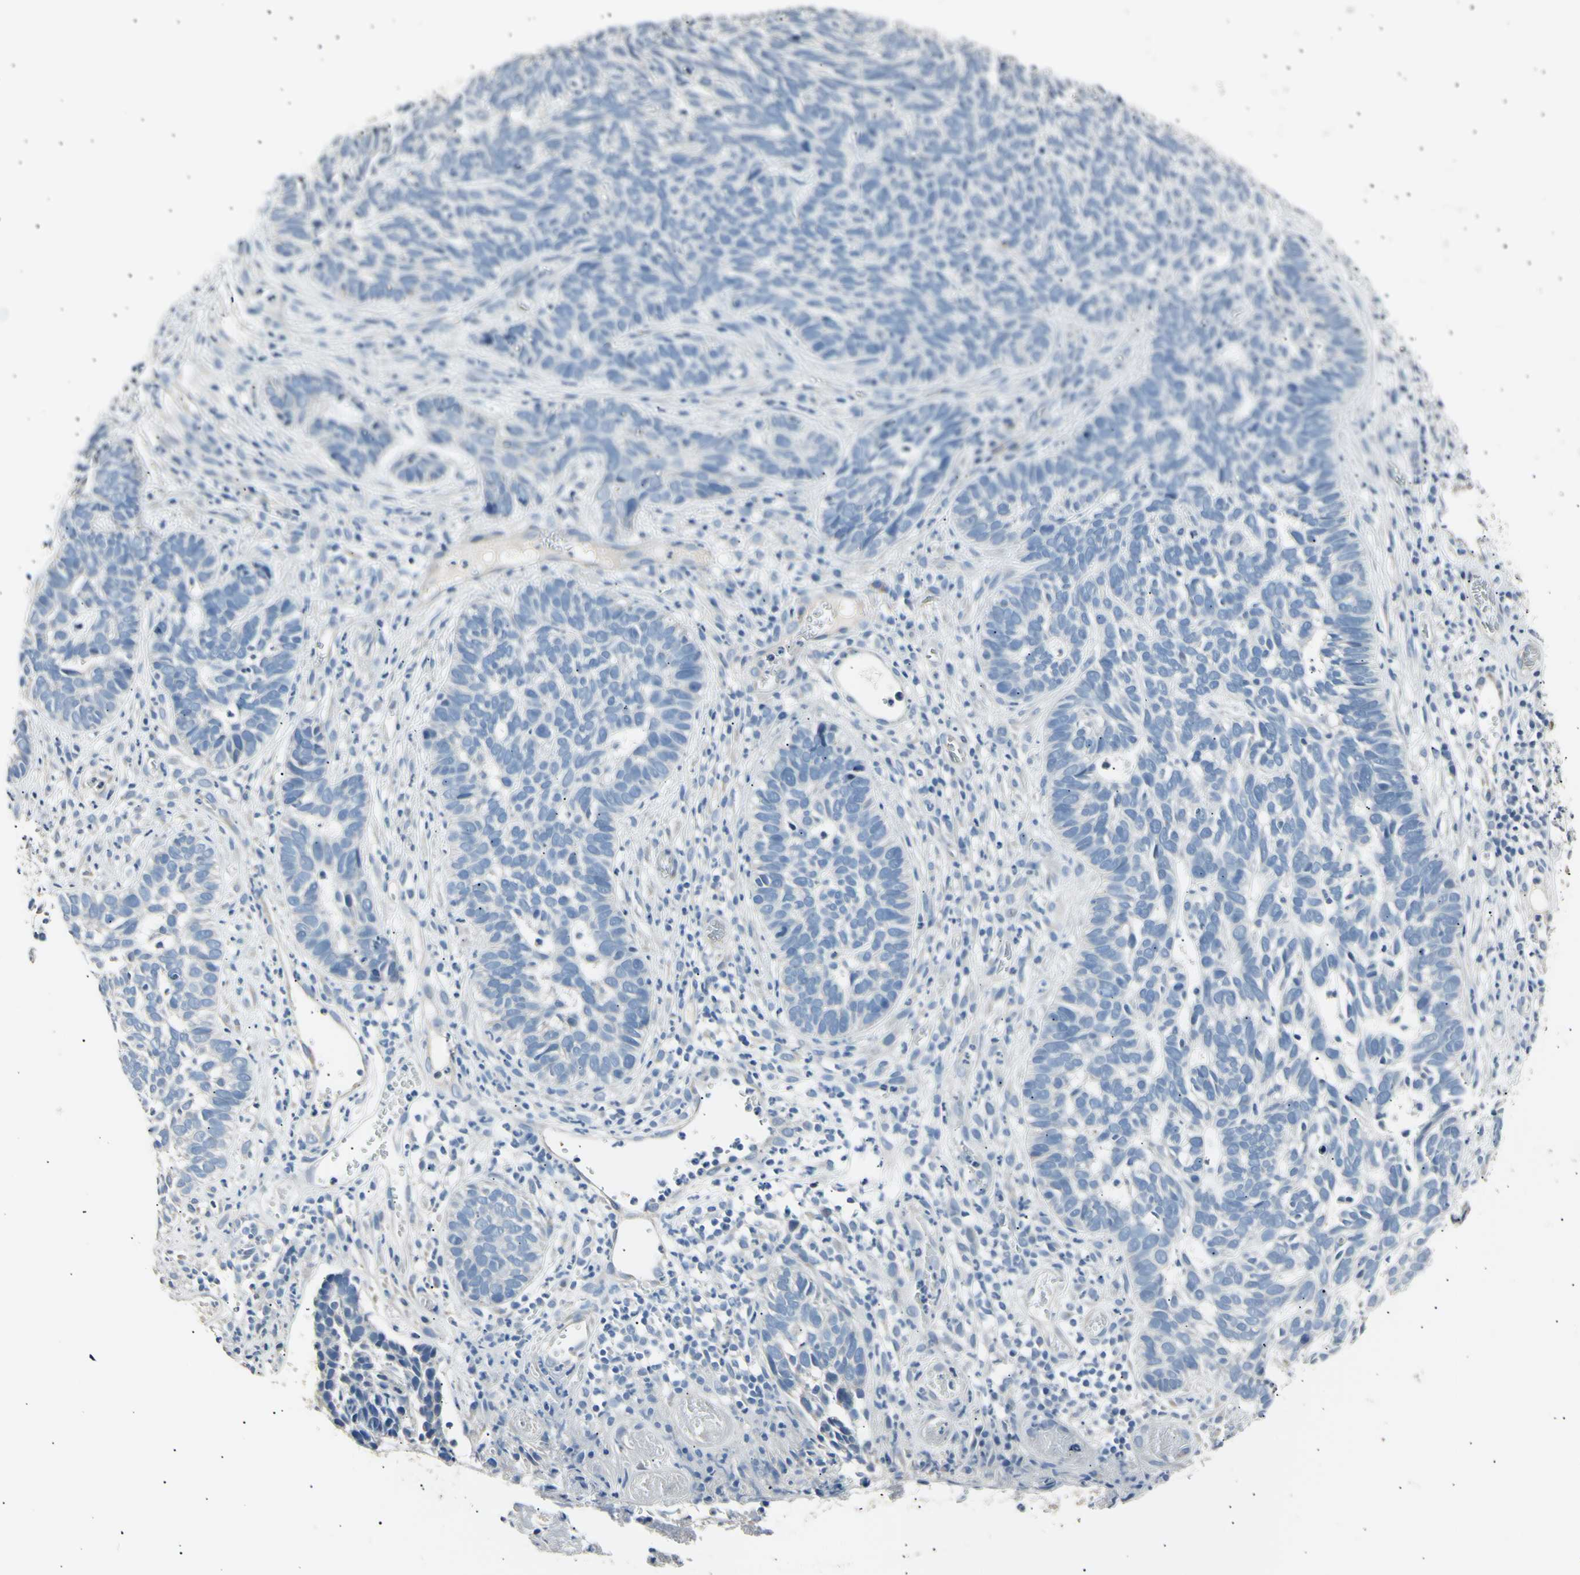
{"staining": {"intensity": "negative", "quantity": "none", "location": "none"}, "tissue": "skin cancer", "cell_type": "Tumor cells", "image_type": "cancer", "snomed": [{"axis": "morphology", "description": "Basal cell carcinoma"}, {"axis": "topography", "description": "Skin"}], "caption": "Human skin cancer (basal cell carcinoma) stained for a protein using immunohistochemistry (IHC) shows no positivity in tumor cells.", "gene": "LDLR", "patient": {"sex": "male", "age": 87}}